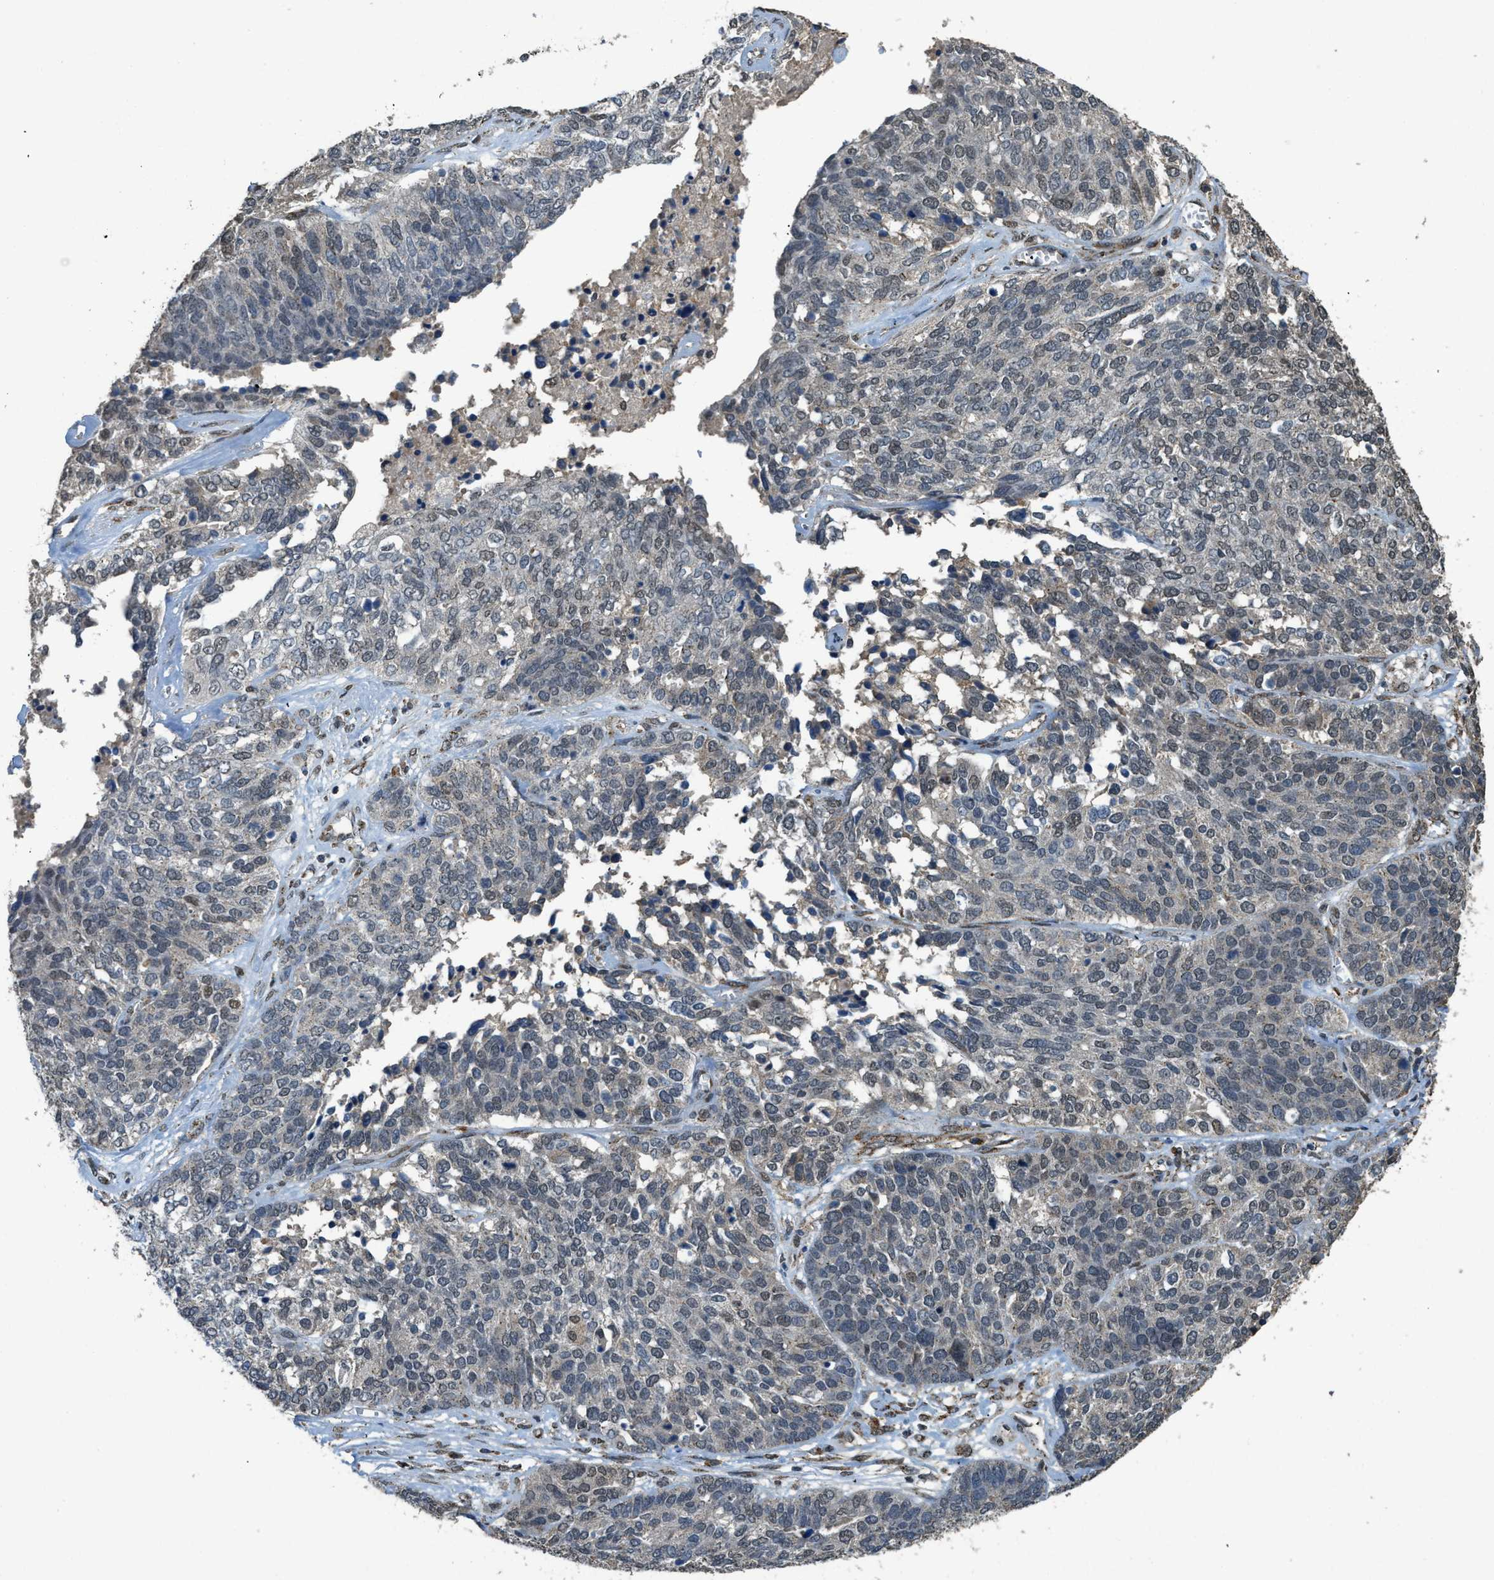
{"staining": {"intensity": "weak", "quantity": "<25%", "location": "cytoplasmic/membranous,nuclear"}, "tissue": "ovarian cancer", "cell_type": "Tumor cells", "image_type": "cancer", "snomed": [{"axis": "morphology", "description": "Cystadenocarcinoma, serous, NOS"}, {"axis": "topography", "description": "Ovary"}], "caption": "DAB immunohistochemical staining of serous cystadenocarcinoma (ovarian) displays no significant staining in tumor cells.", "gene": "IPO7", "patient": {"sex": "female", "age": 44}}